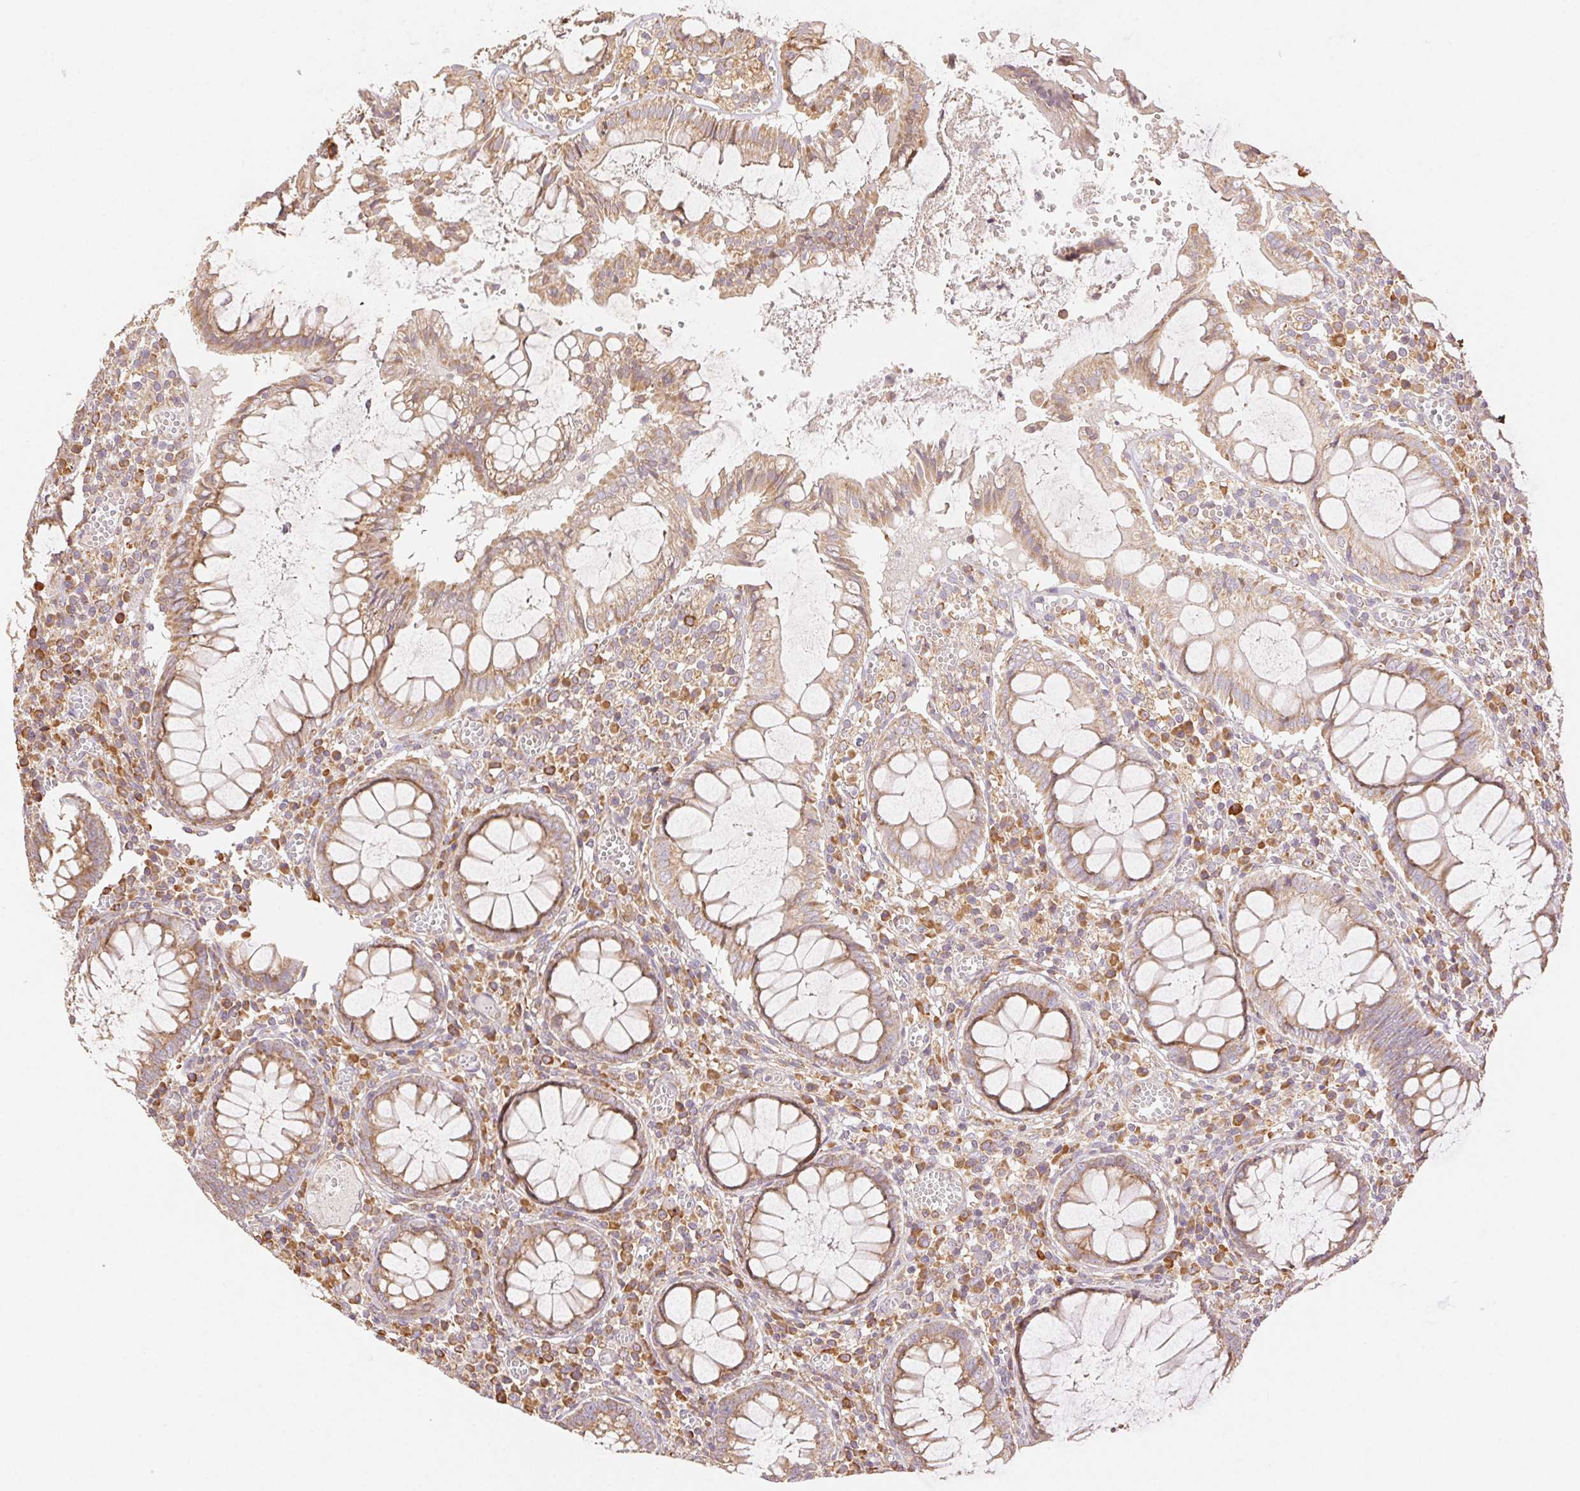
{"staining": {"intensity": "weak", "quantity": ">75%", "location": "cytoplasmic/membranous"}, "tissue": "colorectal cancer", "cell_type": "Tumor cells", "image_type": "cancer", "snomed": [{"axis": "morphology", "description": "Normal tissue, NOS"}, {"axis": "morphology", "description": "Adenocarcinoma, NOS"}, {"axis": "topography", "description": "Colon"}], "caption": "A brown stain labels weak cytoplasmic/membranous staining of a protein in colorectal cancer tumor cells.", "gene": "ENTREP1", "patient": {"sex": "male", "age": 65}}